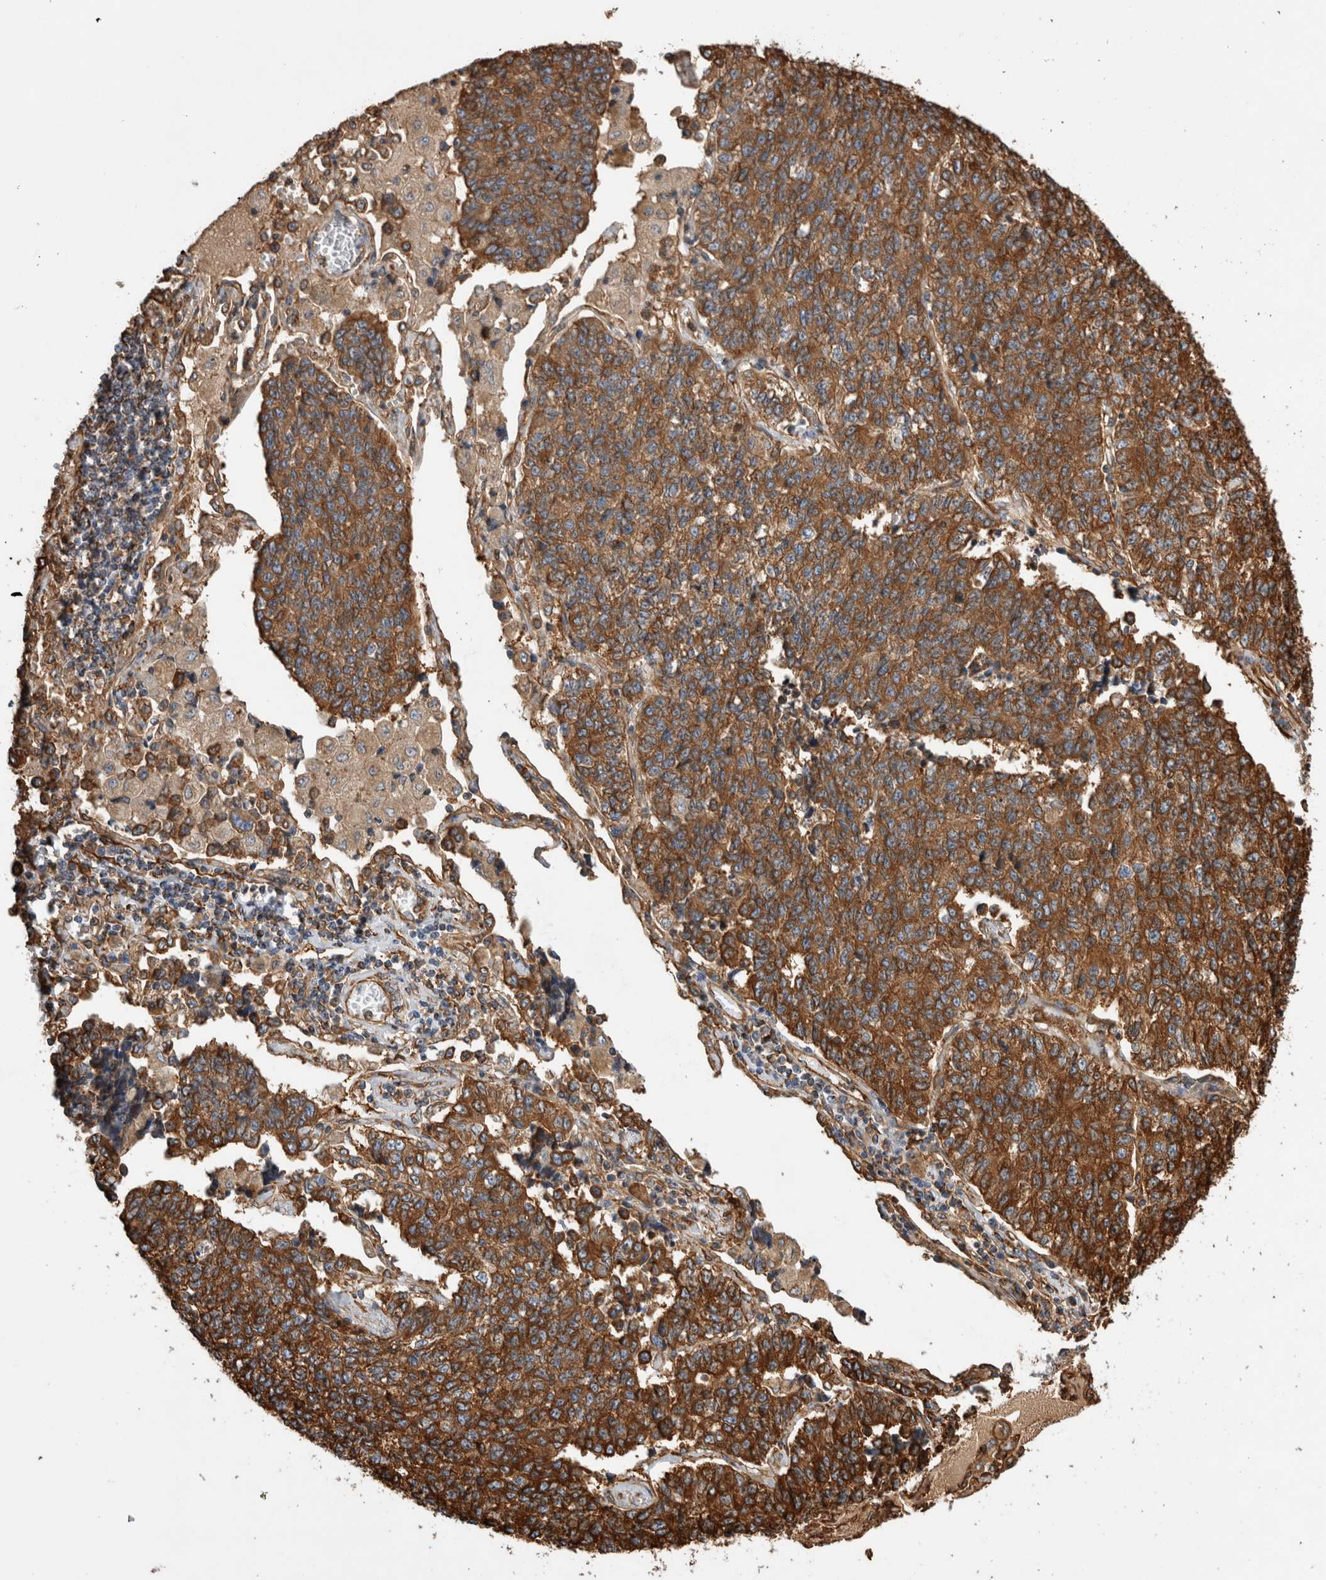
{"staining": {"intensity": "strong", "quantity": ">75%", "location": "cytoplasmic/membranous"}, "tissue": "lung cancer", "cell_type": "Tumor cells", "image_type": "cancer", "snomed": [{"axis": "morphology", "description": "Adenocarcinoma, NOS"}, {"axis": "topography", "description": "Lung"}], "caption": "Strong cytoplasmic/membranous staining for a protein is seen in approximately >75% of tumor cells of lung cancer using IHC.", "gene": "ZNF397", "patient": {"sex": "male", "age": 49}}